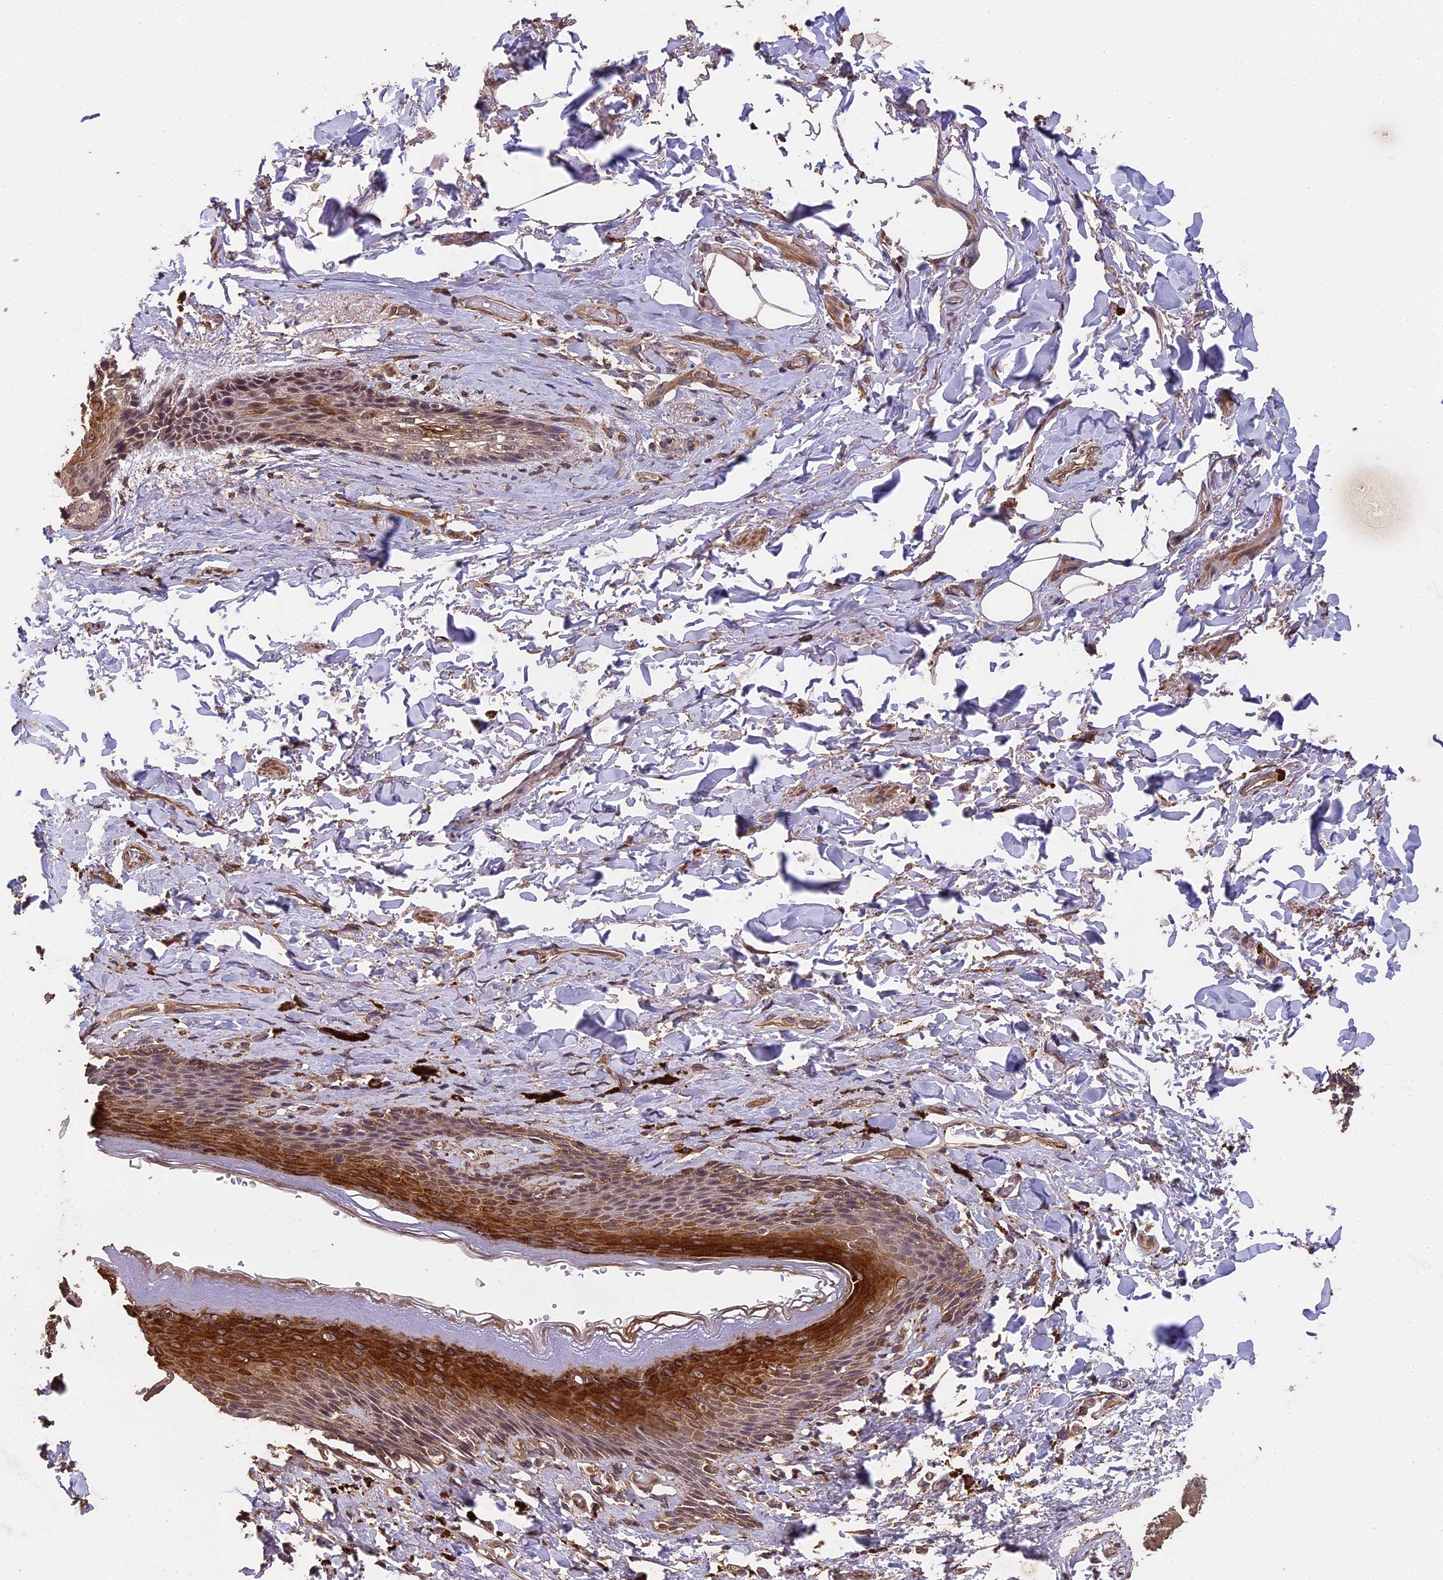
{"staining": {"intensity": "strong", "quantity": "25%-75%", "location": "cytoplasmic/membranous,nuclear"}, "tissue": "skin", "cell_type": "Epidermal cells", "image_type": "normal", "snomed": [{"axis": "morphology", "description": "Normal tissue, NOS"}, {"axis": "topography", "description": "Anal"}], "caption": "Skin stained with a brown dye reveals strong cytoplasmic/membranous,nuclear positive staining in approximately 25%-75% of epidermal cells.", "gene": "CHD9", "patient": {"sex": "female", "age": 78}}